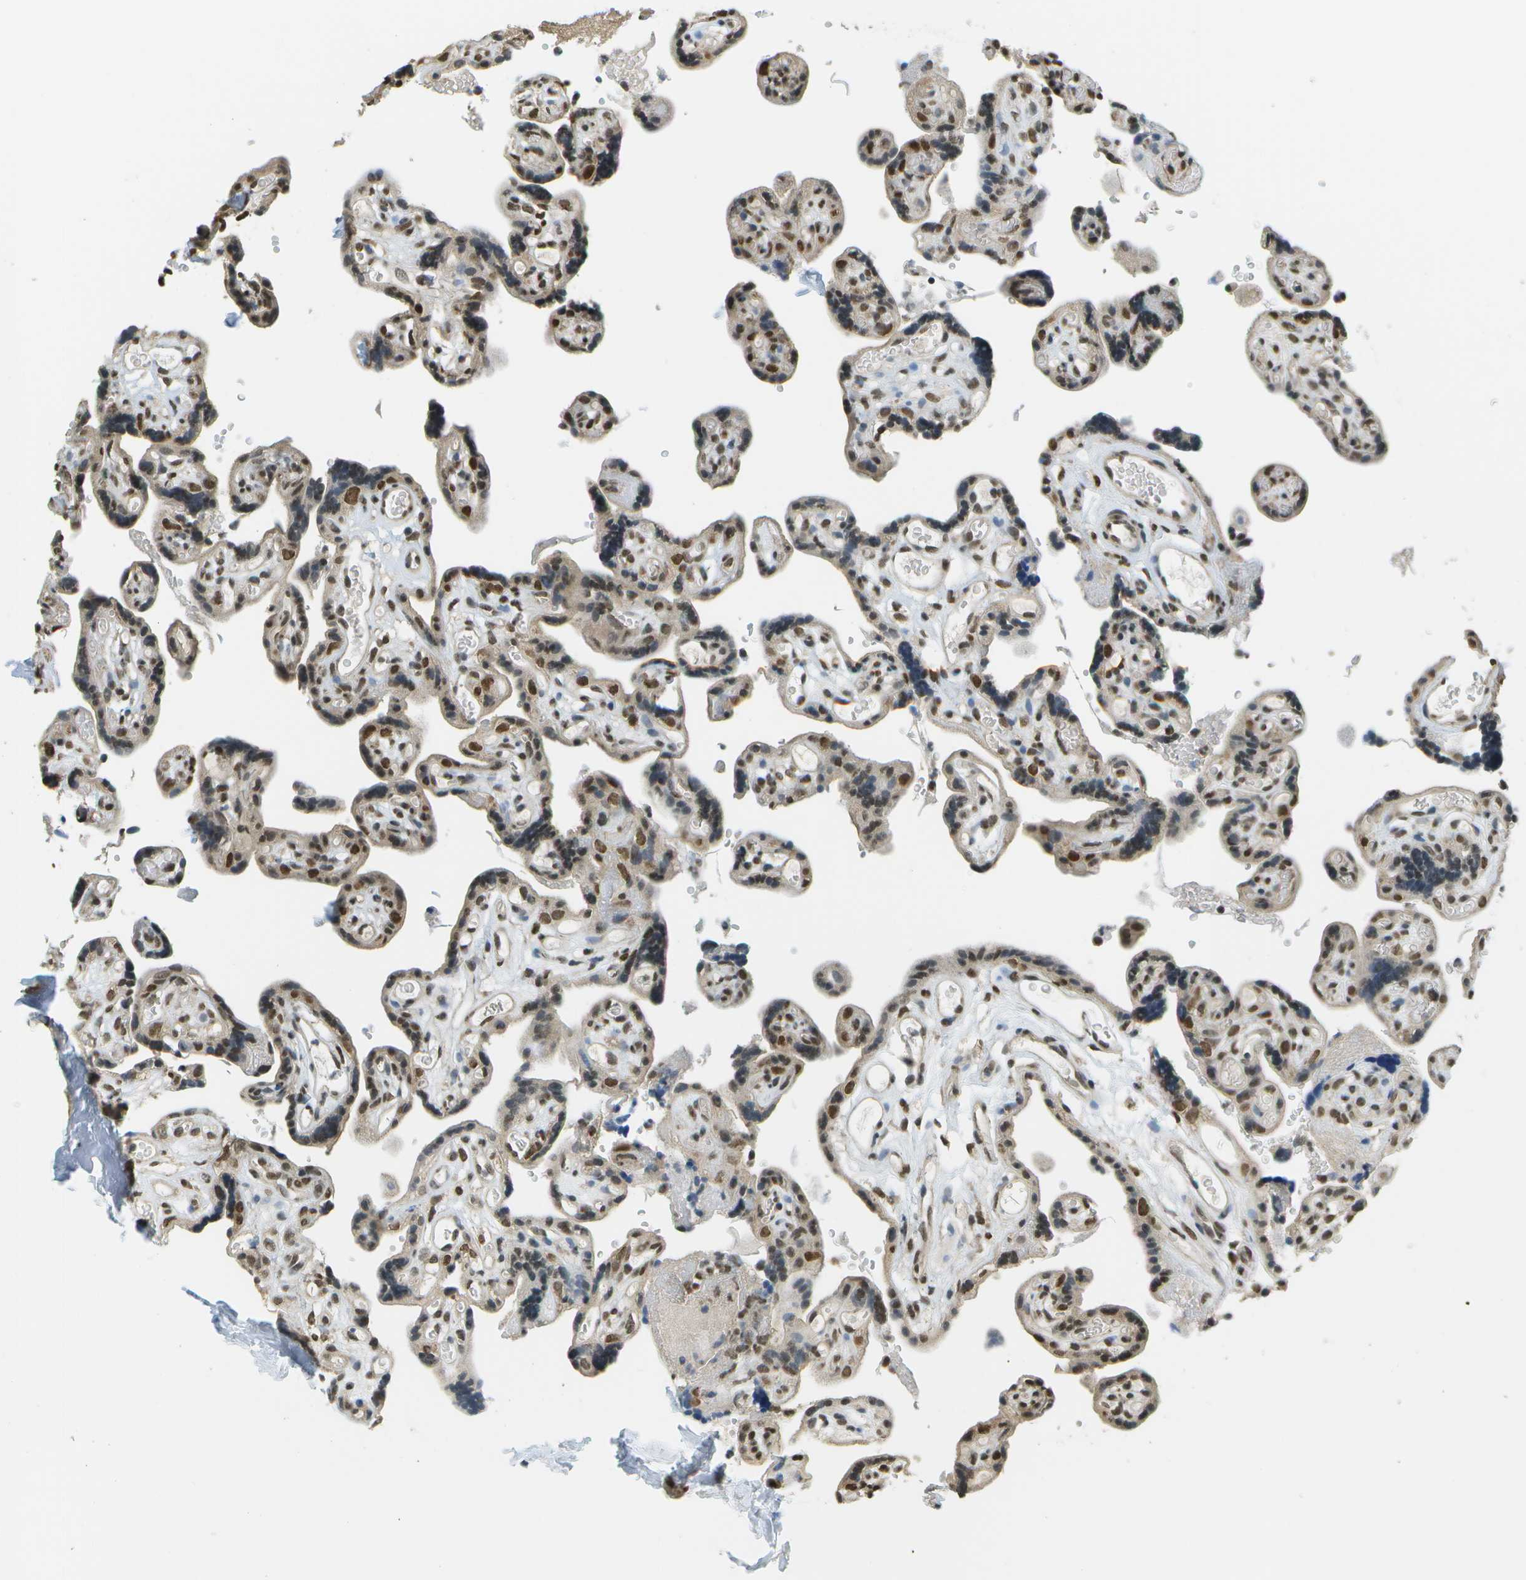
{"staining": {"intensity": "moderate", "quantity": ">75%", "location": "cytoplasmic/membranous,nuclear"}, "tissue": "placenta", "cell_type": "Decidual cells", "image_type": "normal", "snomed": [{"axis": "morphology", "description": "Normal tissue, NOS"}, {"axis": "topography", "description": "Placenta"}], "caption": "Brown immunohistochemical staining in unremarkable human placenta demonstrates moderate cytoplasmic/membranous,nuclear positivity in approximately >75% of decidual cells. (IHC, brightfield microscopy, high magnification).", "gene": "ABL2", "patient": {"sex": "female", "age": 30}}